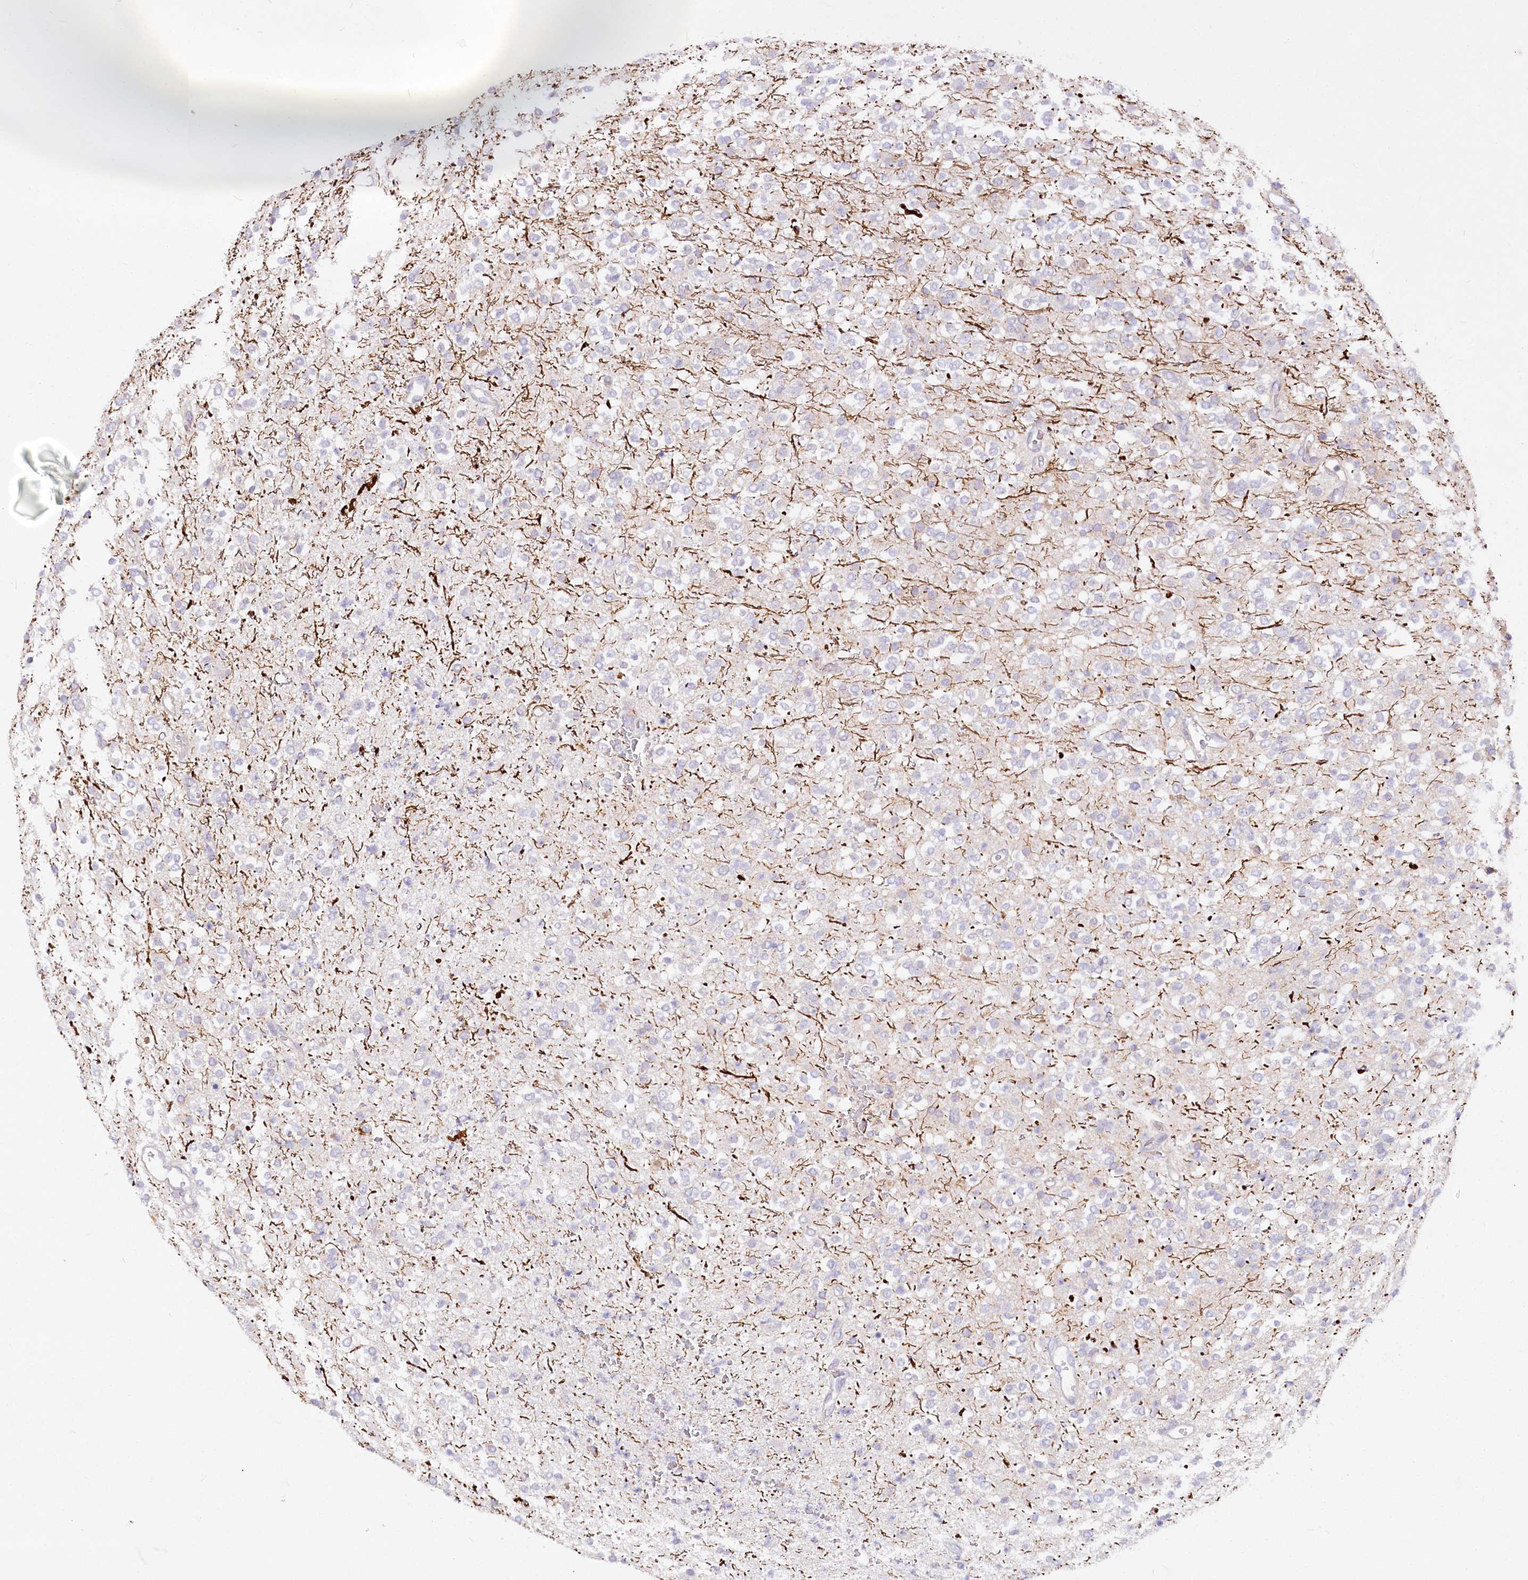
{"staining": {"intensity": "negative", "quantity": "none", "location": "none"}, "tissue": "glioma", "cell_type": "Tumor cells", "image_type": "cancer", "snomed": [{"axis": "morphology", "description": "Glioma, malignant, High grade"}, {"axis": "topography", "description": "Brain"}], "caption": "Micrograph shows no protein expression in tumor cells of malignant glioma (high-grade) tissue.", "gene": "EFHC2", "patient": {"sex": "male", "age": 34}}